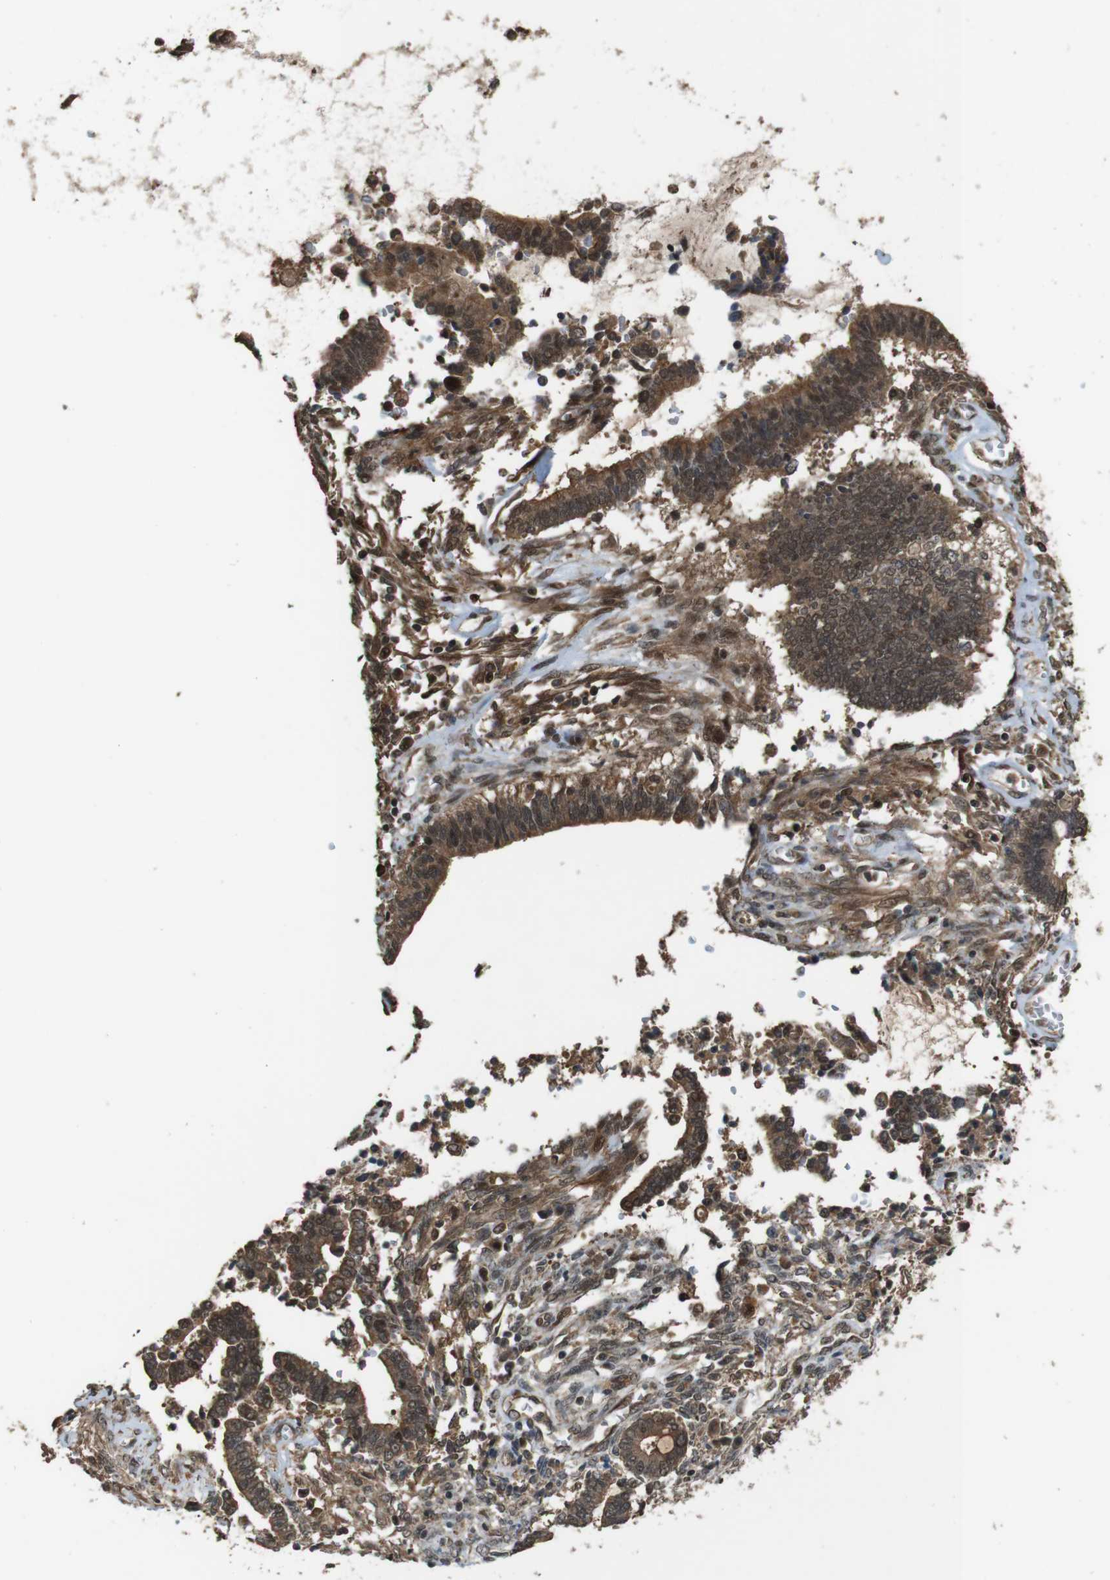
{"staining": {"intensity": "moderate", "quantity": ">75%", "location": "cytoplasmic/membranous"}, "tissue": "cervical cancer", "cell_type": "Tumor cells", "image_type": "cancer", "snomed": [{"axis": "morphology", "description": "Adenocarcinoma, NOS"}, {"axis": "topography", "description": "Cervix"}], "caption": "Approximately >75% of tumor cells in human adenocarcinoma (cervical) display moderate cytoplasmic/membranous protein positivity as visualized by brown immunohistochemical staining.", "gene": "CDC34", "patient": {"sex": "female", "age": 44}}